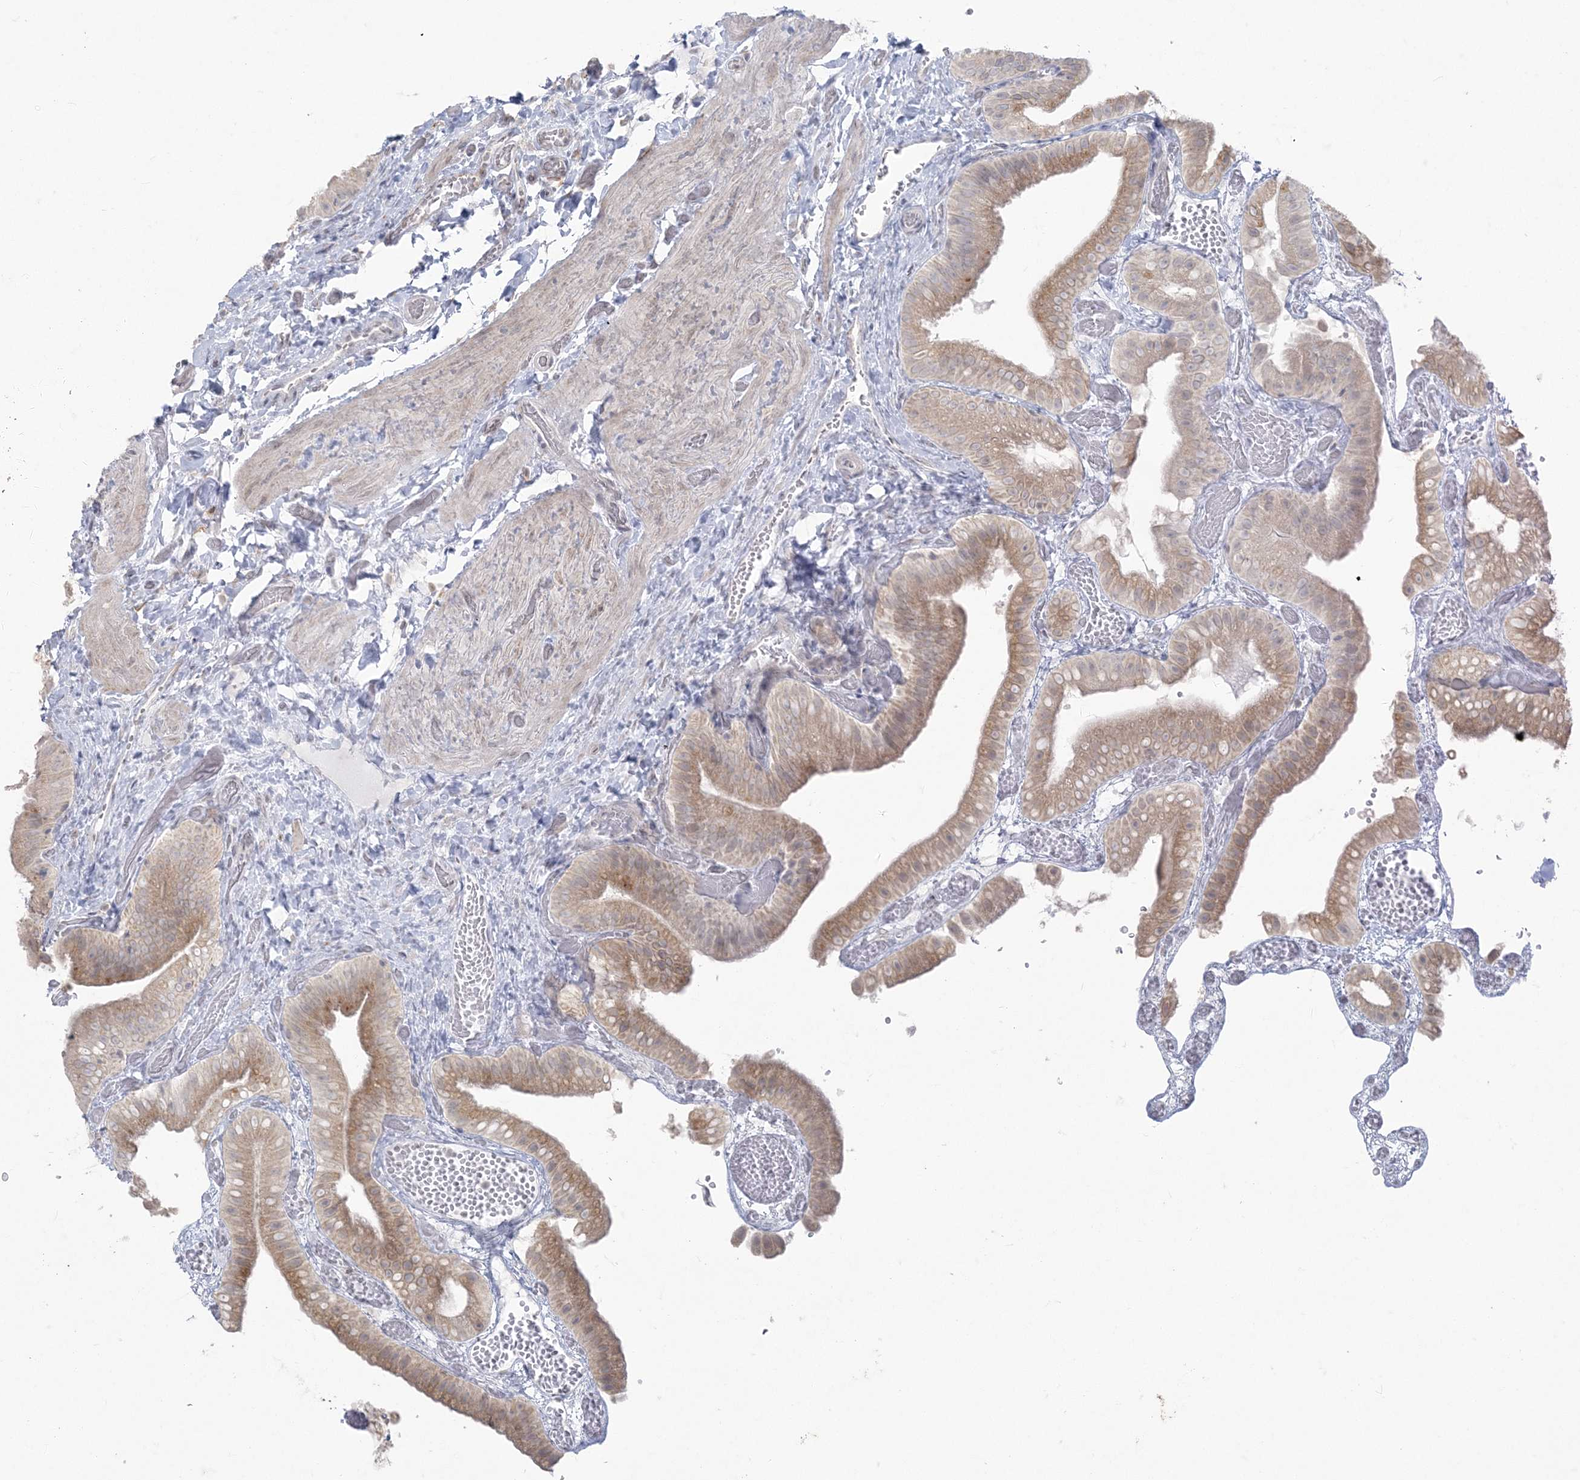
{"staining": {"intensity": "moderate", "quantity": "25%-75%", "location": "cytoplasmic/membranous"}, "tissue": "gallbladder", "cell_type": "Glandular cells", "image_type": "normal", "snomed": [{"axis": "morphology", "description": "Normal tissue, NOS"}, {"axis": "topography", "description": "Gallbladder"}], "caption": "This histopathology image displays IHC staining of normal human gallbladder, with medium moderate cytoplasmic/membranous expression in about 25%-75% of glandular cells.", "gene": "ZC3H6", "patient": {"sex": "female", "age": 64}}